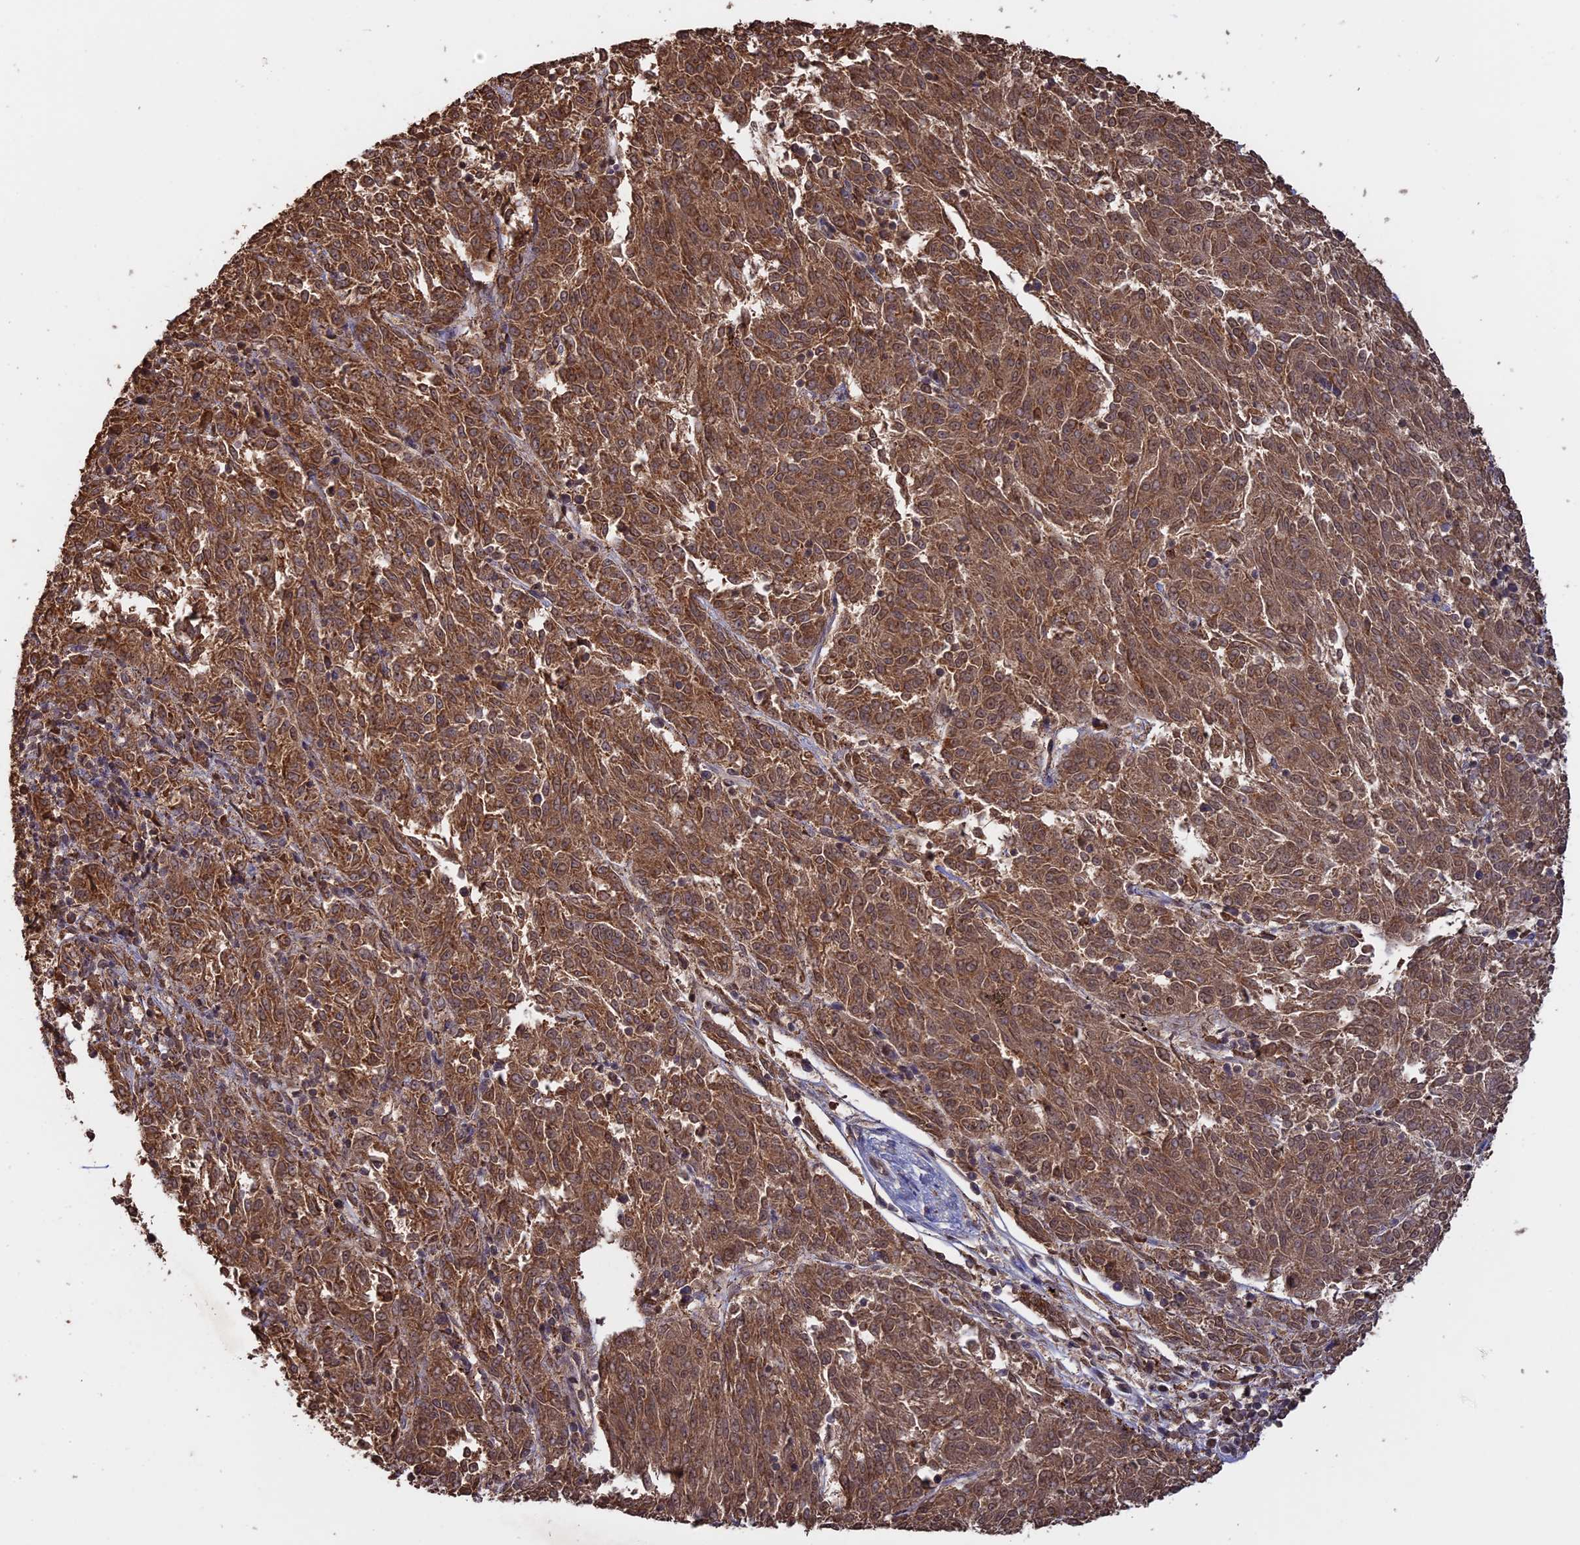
{"staining": {"intensity": "strong", "quantity": ">75%", "location": "cytoplasmic/membranous"}, "tissue": "melanoma", "cell_type": "Tumor cells", "image_type": "cancer", "snomed": [{"axis": "morphology", "description": "Malignant melanoma, NOS"}, {"axis": "topography", "description": "Skin"}], "caption": "Malignant melanoma tissue shows strong cytoplasmic/membranous staining in about >75% of tumor cells, visualized by immunohistochemistry. (DAB (3,3'-diaminobenzidine) = brown stain, brightfield microscopy at high magnification).", "gene": "FAM210B", "patient": {"sex": "female", "age": 72}}